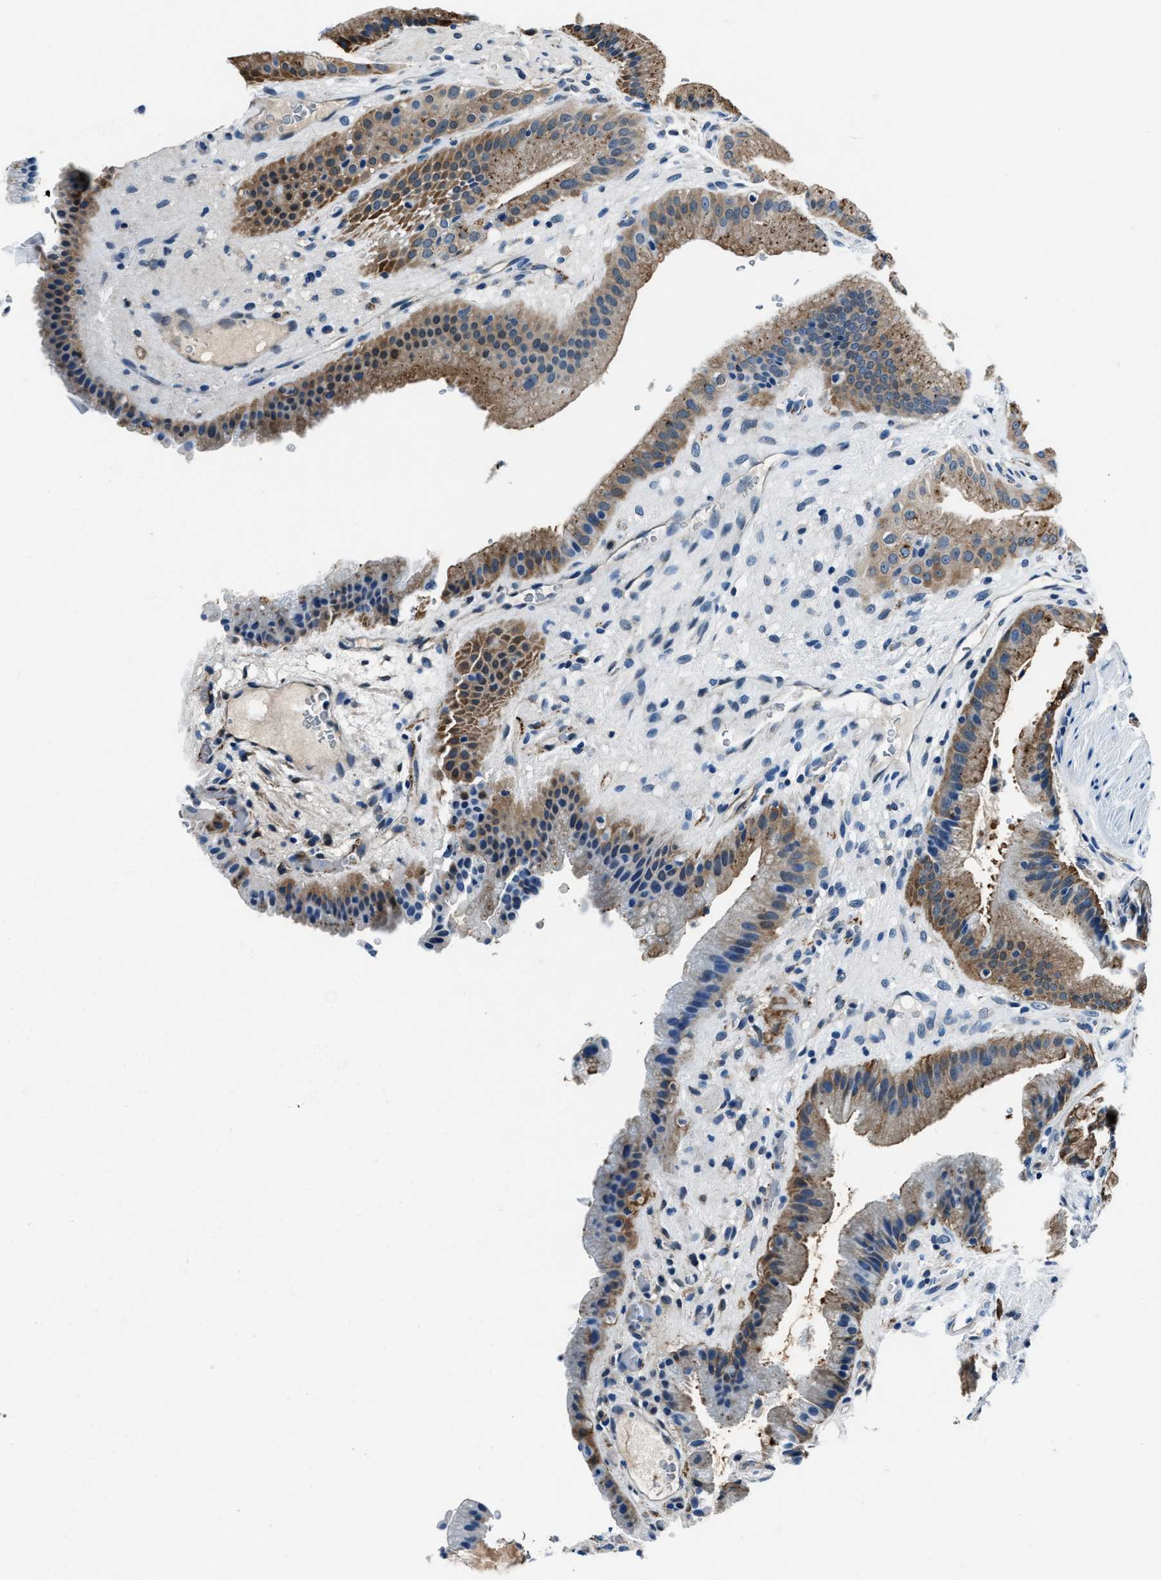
{"staining": {"intensity": "moderate", "quantity": "25%-75%", "location": "cytoplasmic/membranous"}, "tissue": "gallbladder", "cell_type": "Glandular cells", "image_type": "normal", "snomed": [{"axis": "morphology", "description": "Normal tissue, NOS"}, {"axis": "topography", "description": "Gallbladder"}], "caption": "Moderate cytoplasmic/membranous protein expression is identified in about 25%-75% of glandular cells in gallbladder. Using DAB (brown) and hematoxylin (blue) stains, captured at high magnification using brightfield microscopy.", "gene": "PTPDC1", "patient": {"sex": "male", "age": 49}}